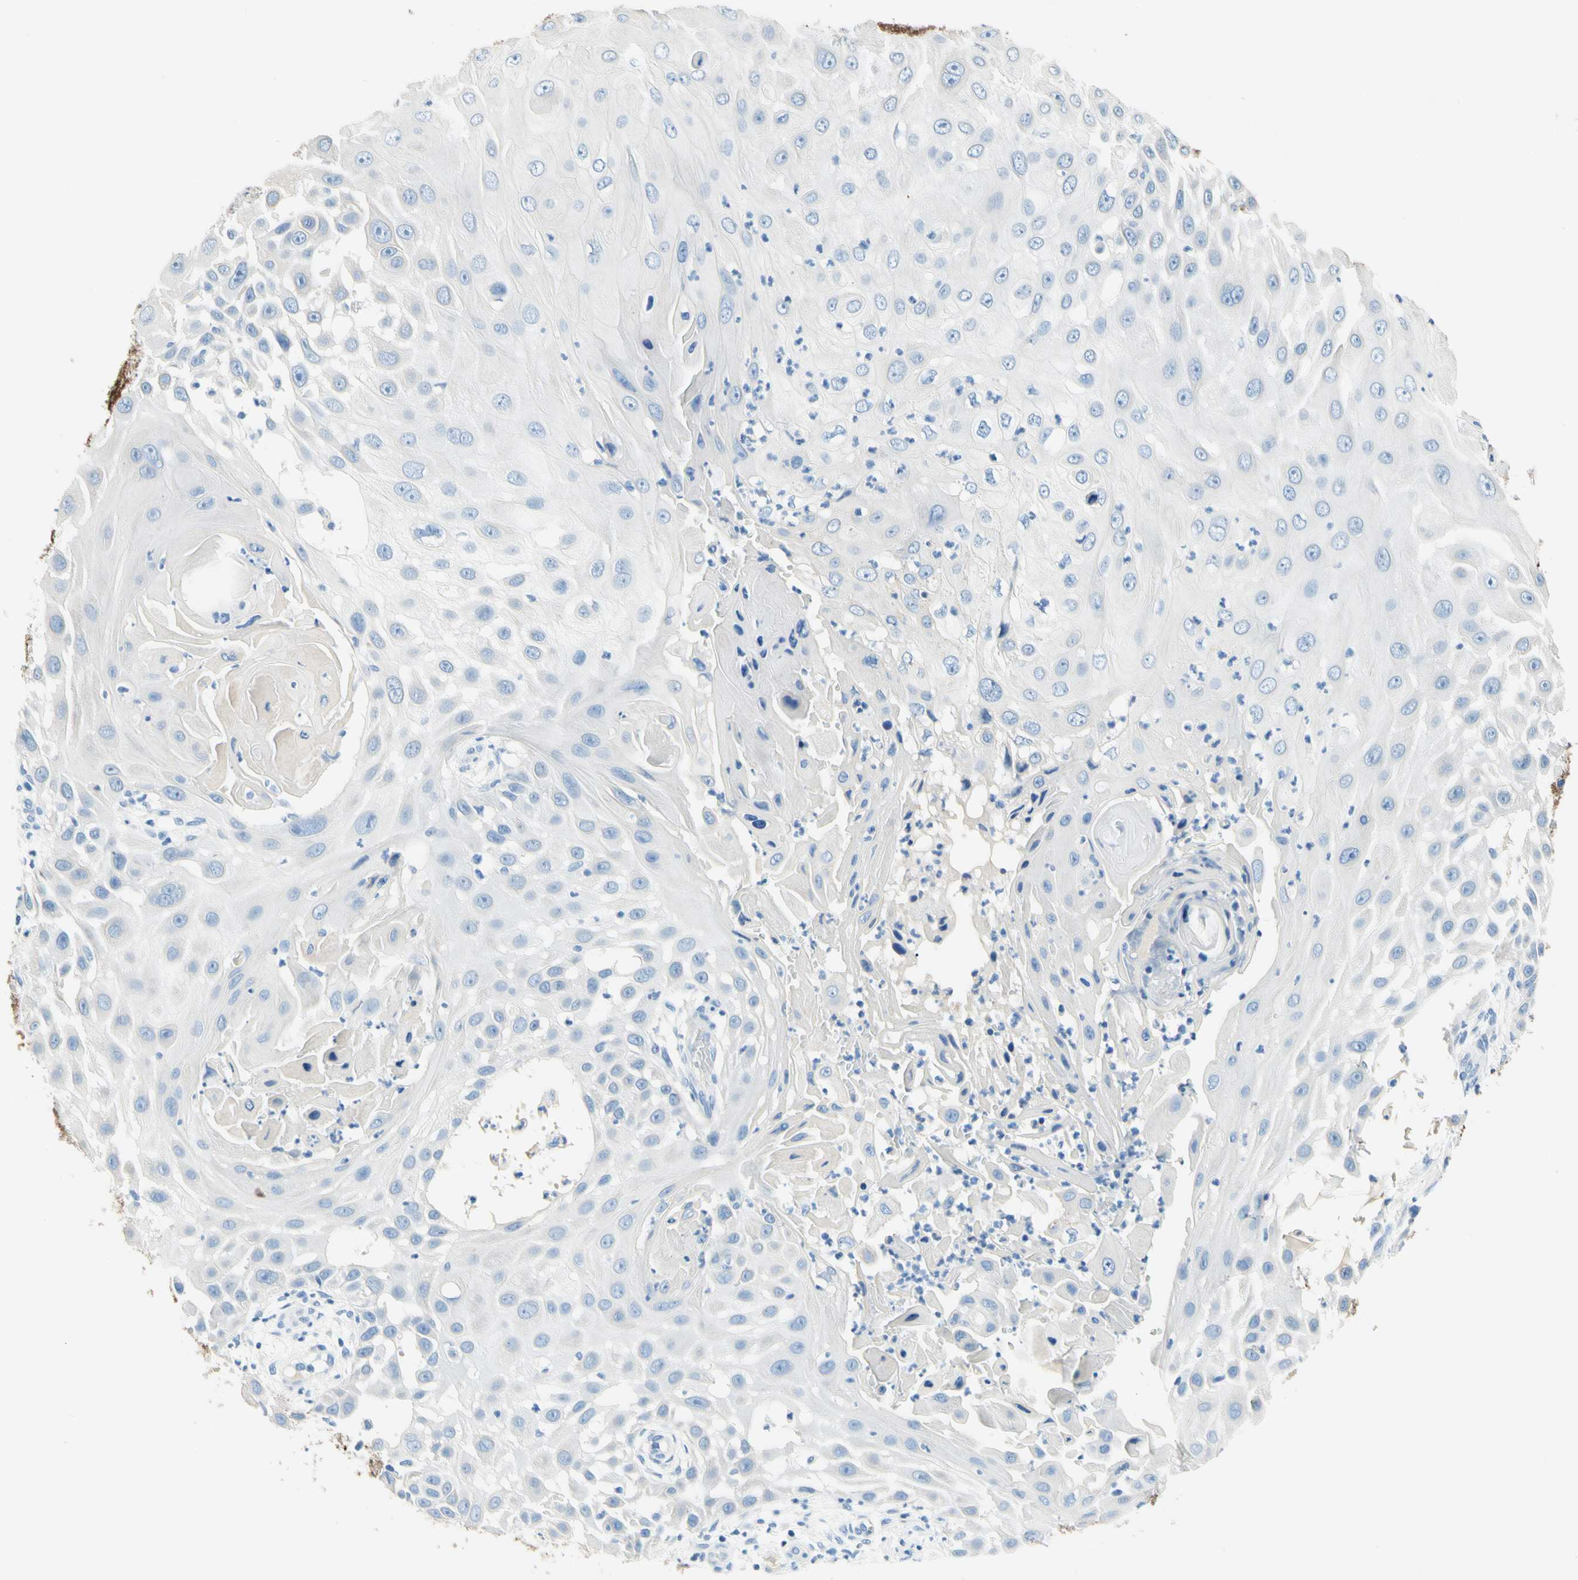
{"staining": {"intensity": "negative", "quantity": "none", "location": "none"}, "tissue": "skin cancer", "cell_type": "Tumor cells", "image_type": "cancer", "snomed": [{"axis": "morphology", "description": "Squamous cell carcinoma, NOS"}, {"axis": "topography", "description": "Skin"}], "caption": "This is an immunohistochemistry micrograph of squamous cell carcinoma (skin). There is no expression in tumor cells.", "gene": "MAVS", "patient": {"sex": "female", "age": 44}}